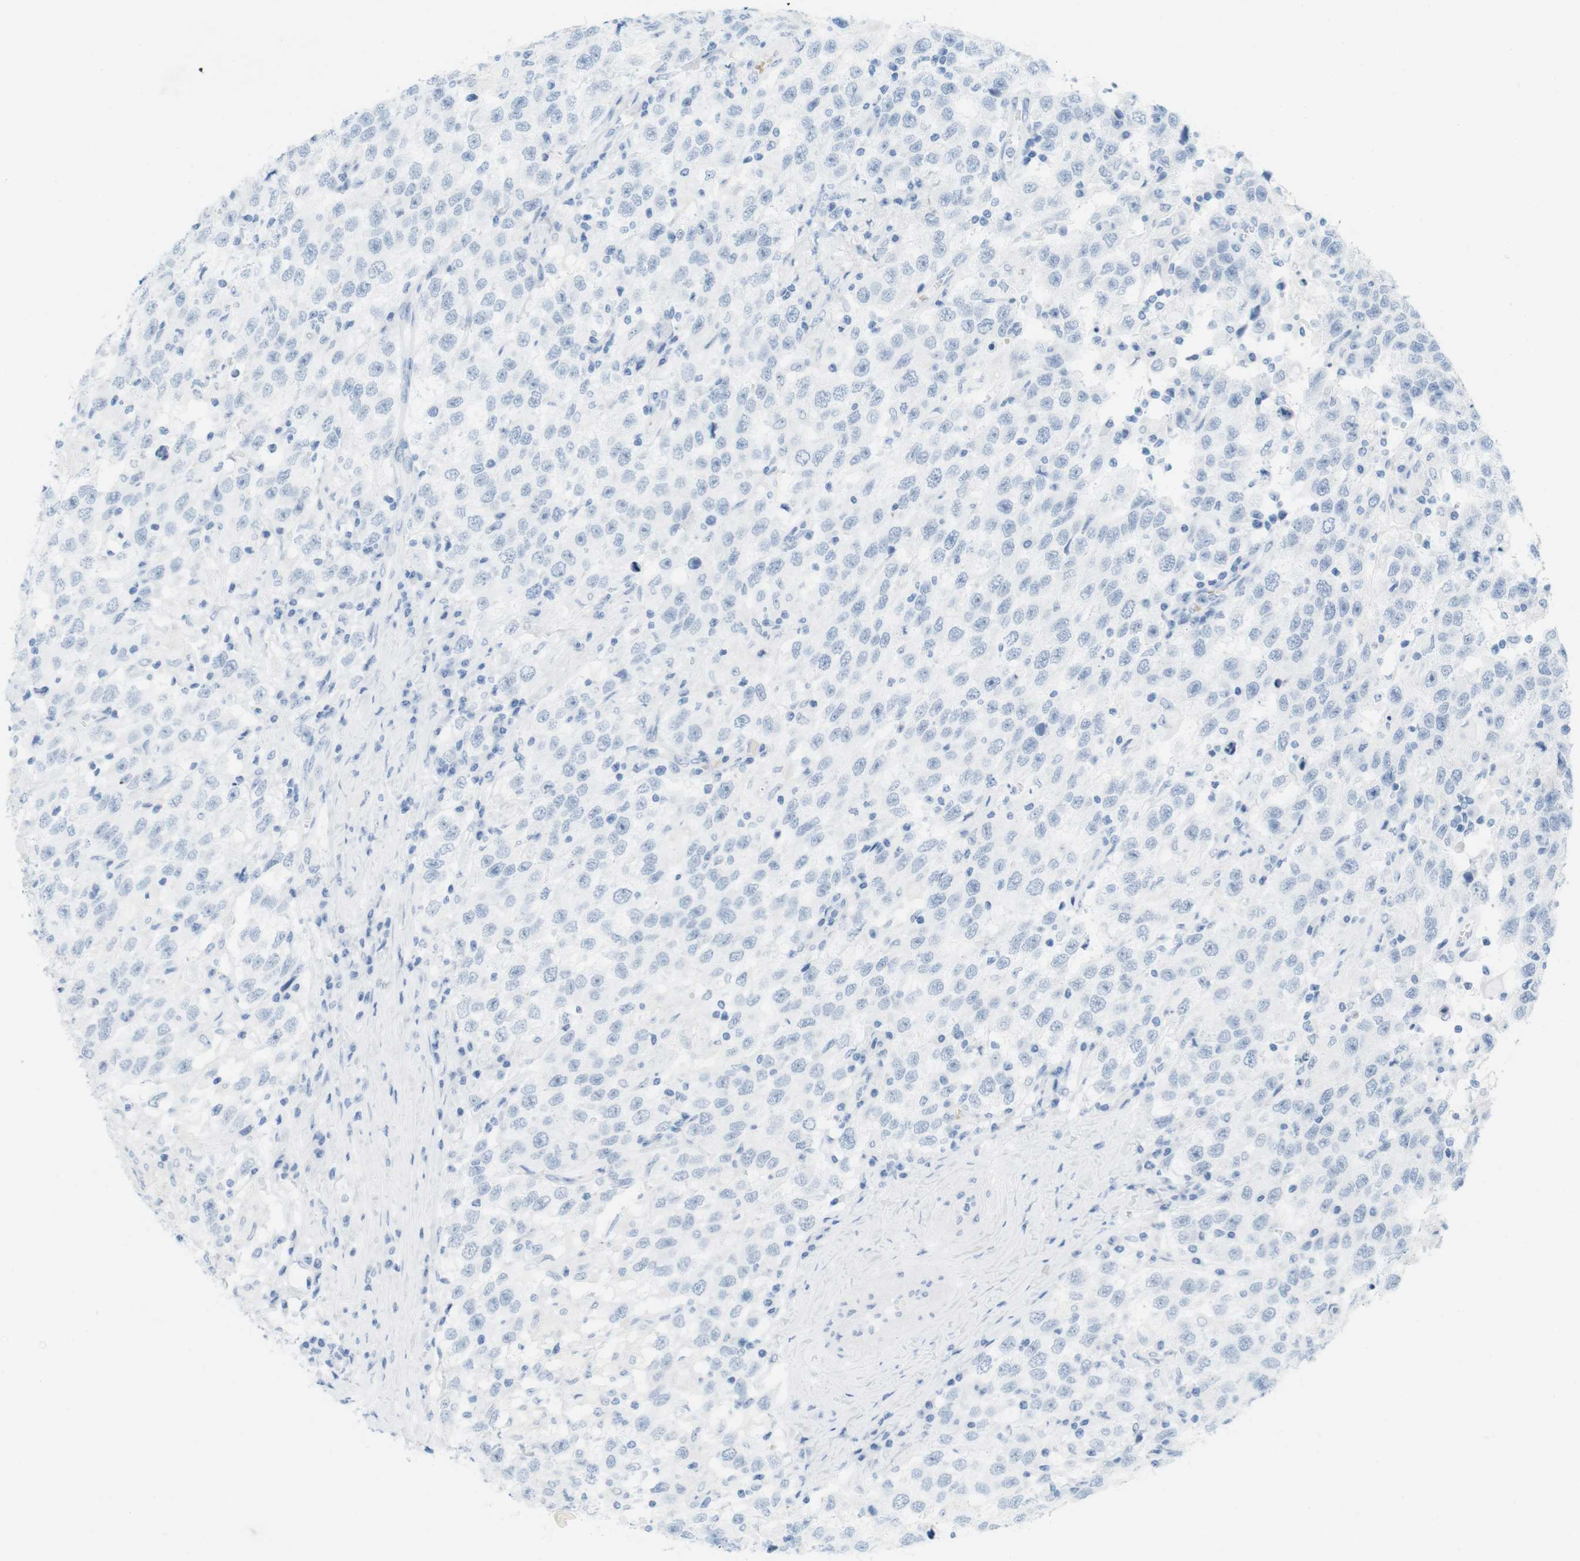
{"staining": {"intensity": "negative", "quantity": "none", "location": "none"}, "tissue": "testis cancer", "cell_type": "Tumor cells", "image_type": "cancer", "snomed": [{"axis": "morphology", "description": "Seminoma, NOS"}, {"axis": "topography", "description": "Testis"}], "caption": "Immunohistochemical staining of testis cancer (seminoma) demonstrates no significant positivity in tumor cells.", "gene": "TNNT2", "patient": {"sex": "male", "age": 41}}